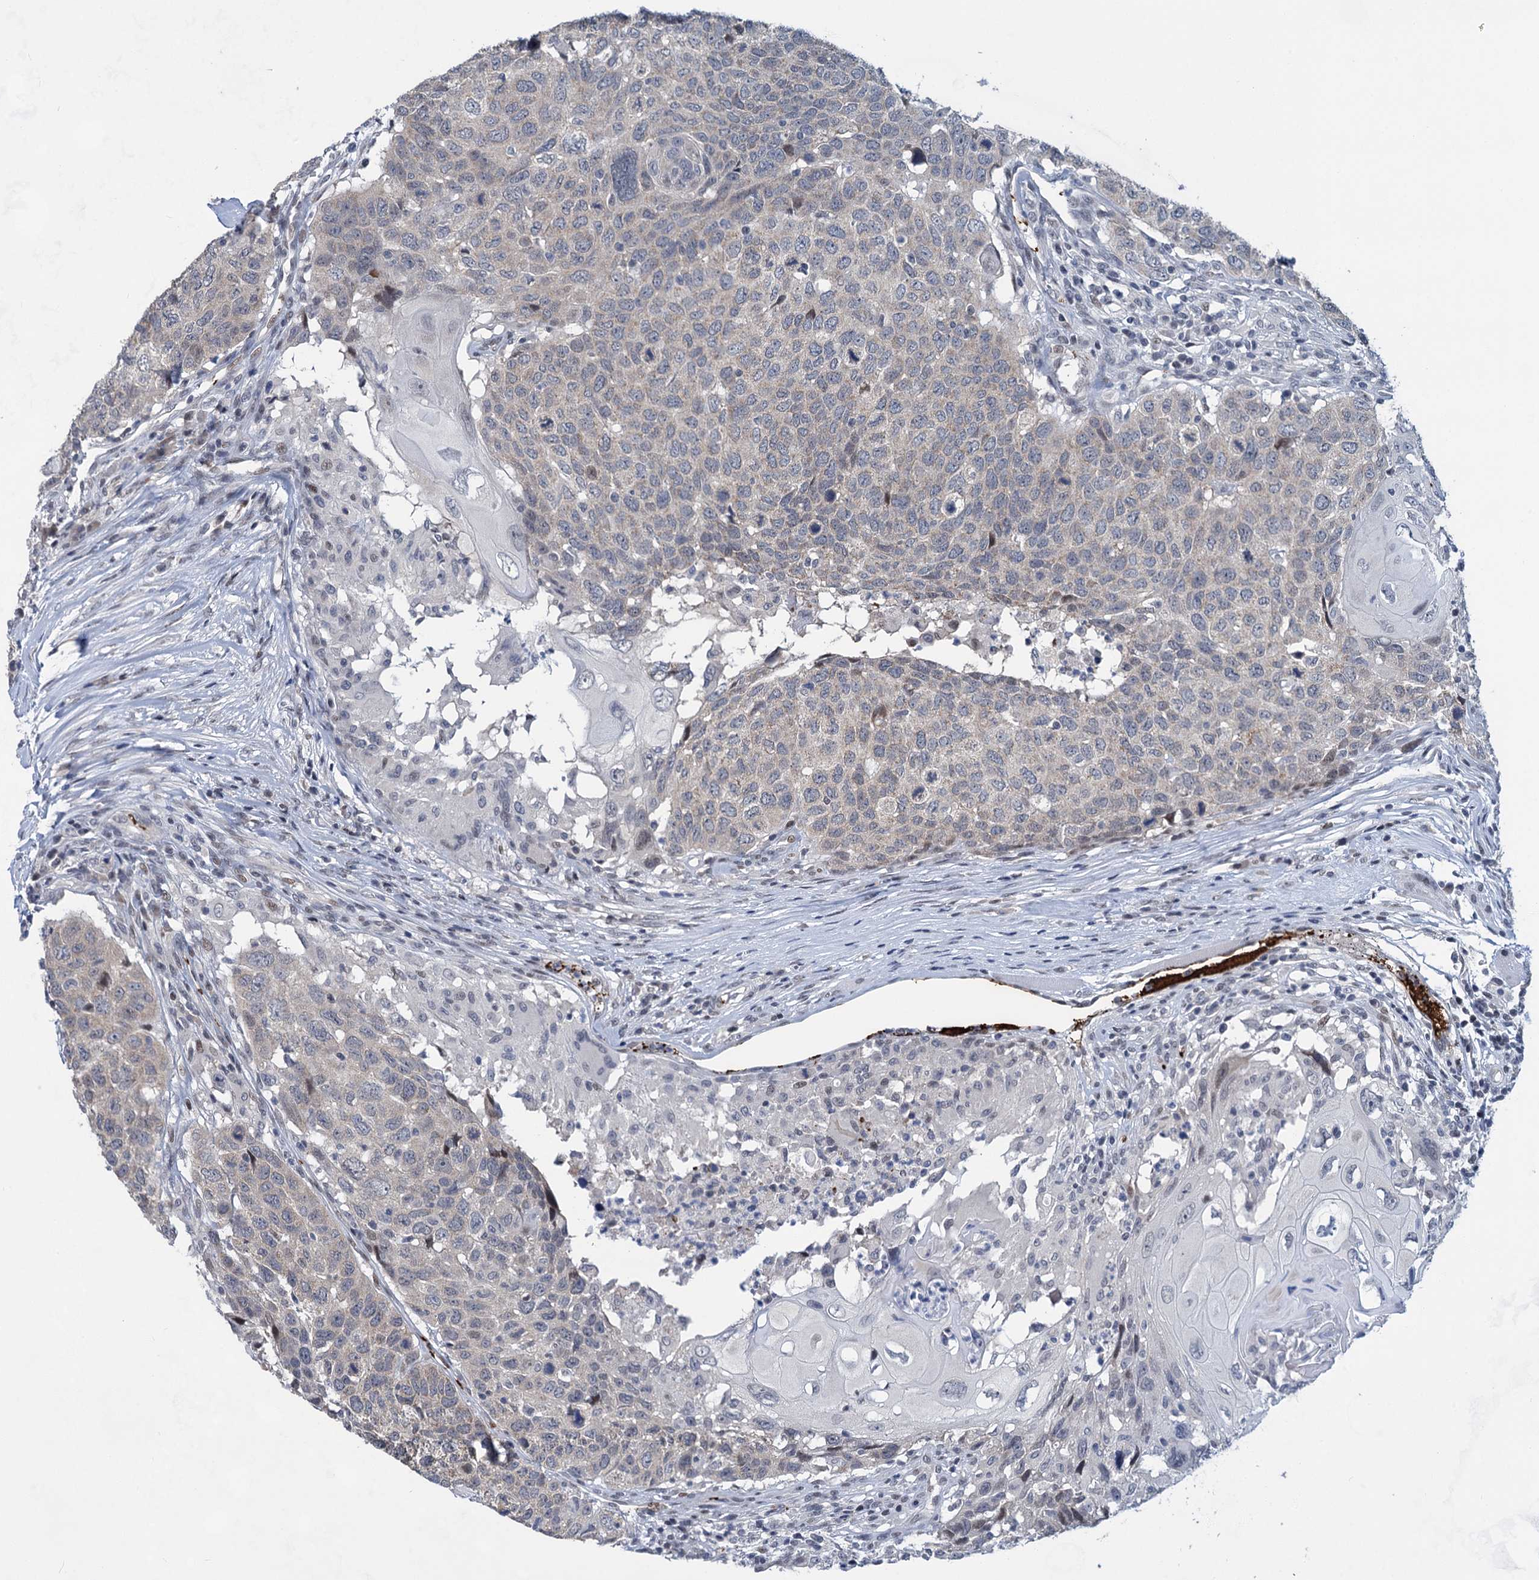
{"staining": {"intensity": "negative", "quantity": "none", "location": "none"}, "tissue": "head and neck cancer", "cell_type": "Tumor cells", "image_type": "cancer", "snomed": [{"axis": "morphology", "description": "Squamous cell carcinoma, NOS"}, {"axis": "topography", "description": "Head-Neck"}], "caption": "A photomicrograph of human squamous cell carcinoma (head and neck) is negative for staining in tumor cells.", "gene": "MON2", "patient": {"sex": "male", "age": 66}}